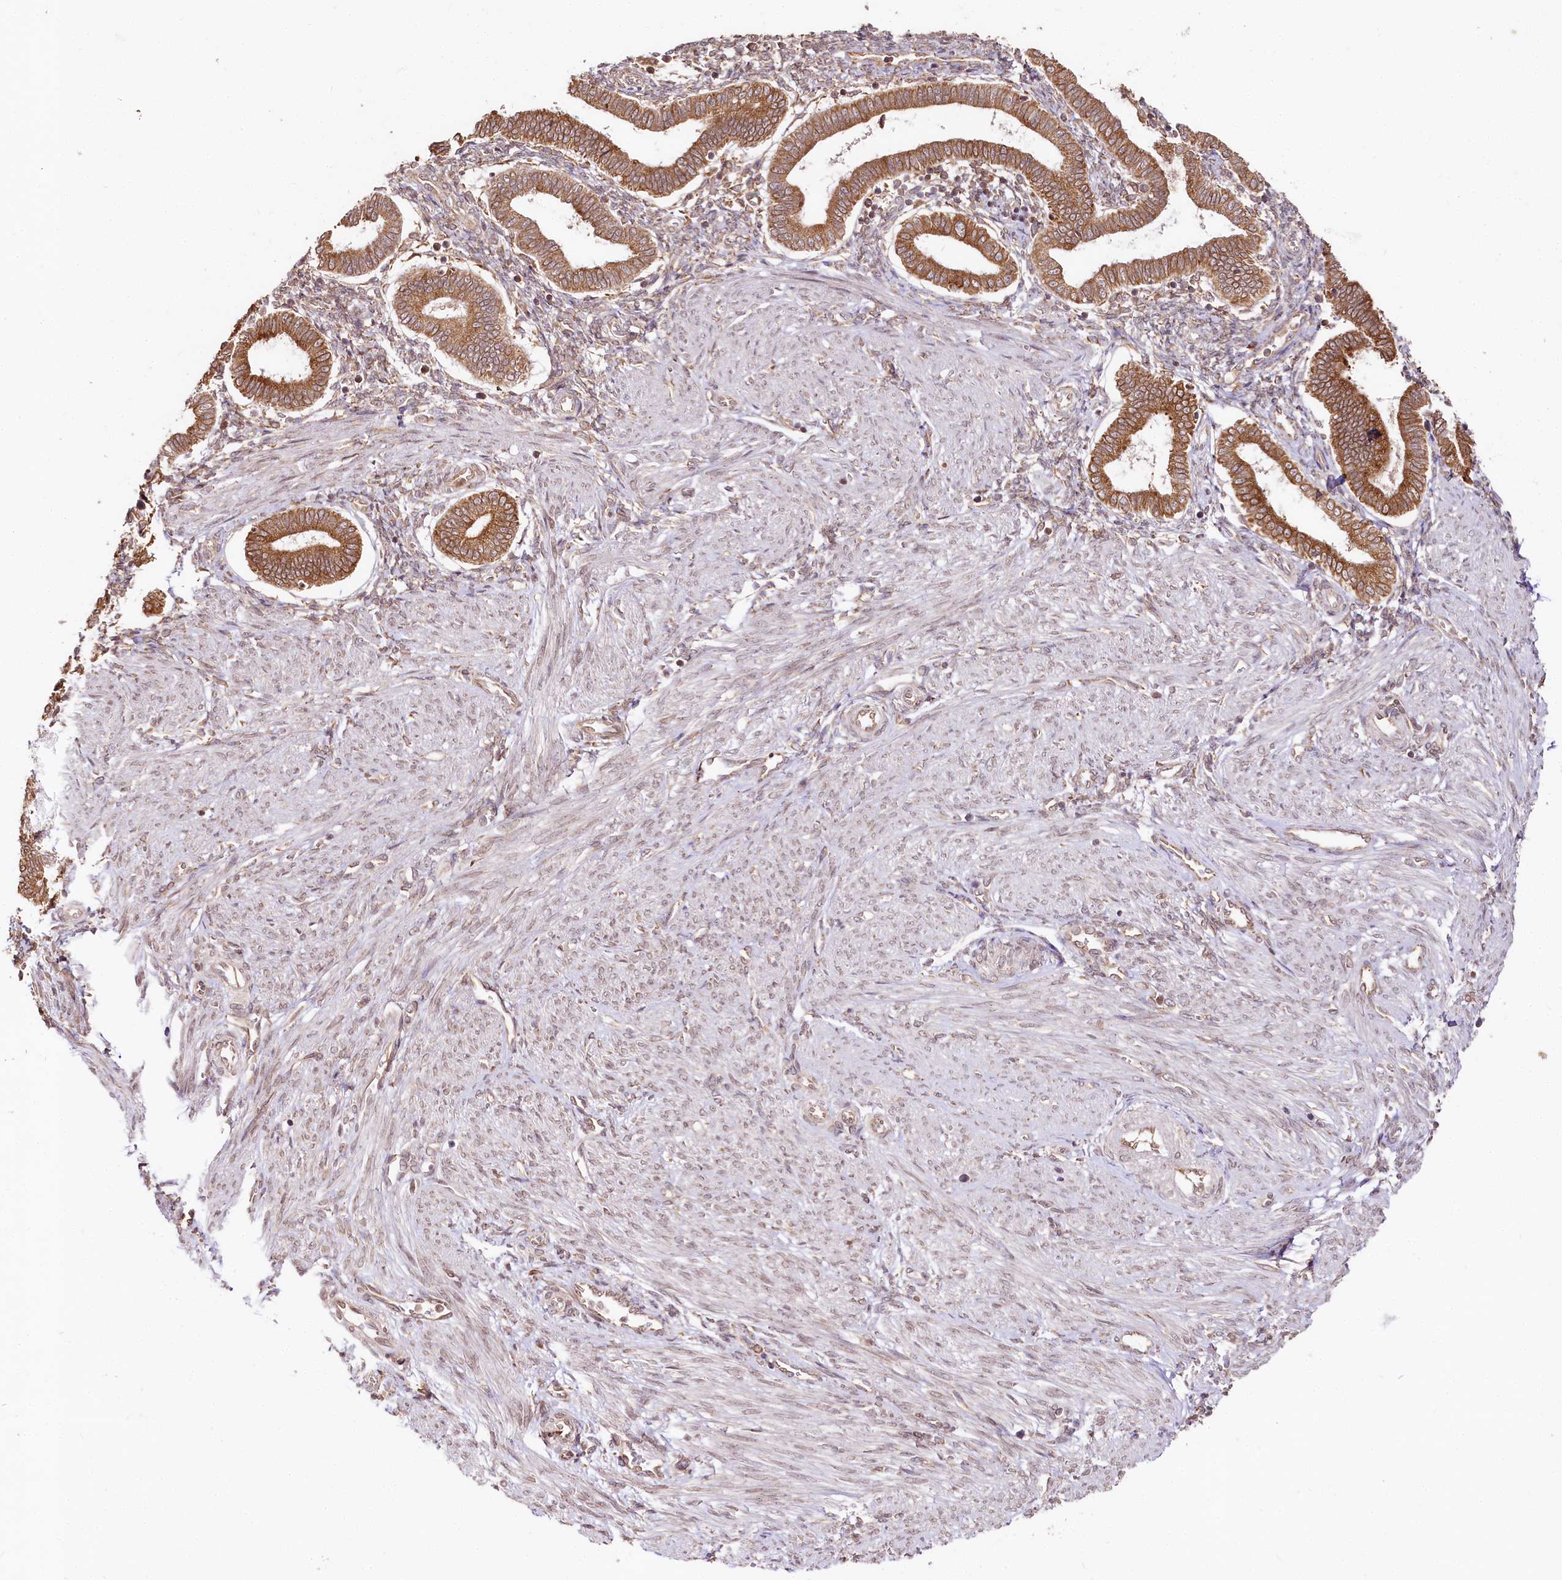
{"staining": {"intensity": "moderate", "quantity": "25%-75%", "location": "nuclear"}, "tissue": "endometrium", "cell_type": "Cells in endometrial stroma", "image_type": "normal", "snomed": [{"axis": "morphology", "description": "Normal tissue, NOS"}, {"axis": "topography", "description": "Endometrium"}], "caption": "Immunohistochemistry histopathology image of benign endometrium stained for a protein (brown), which reveals medium levels of moderate nuclear staining in about 25%-75% of cells in endometrial stroma.", "gene": "CNPY2", "patient": {"sex": "female", "age": 24}}